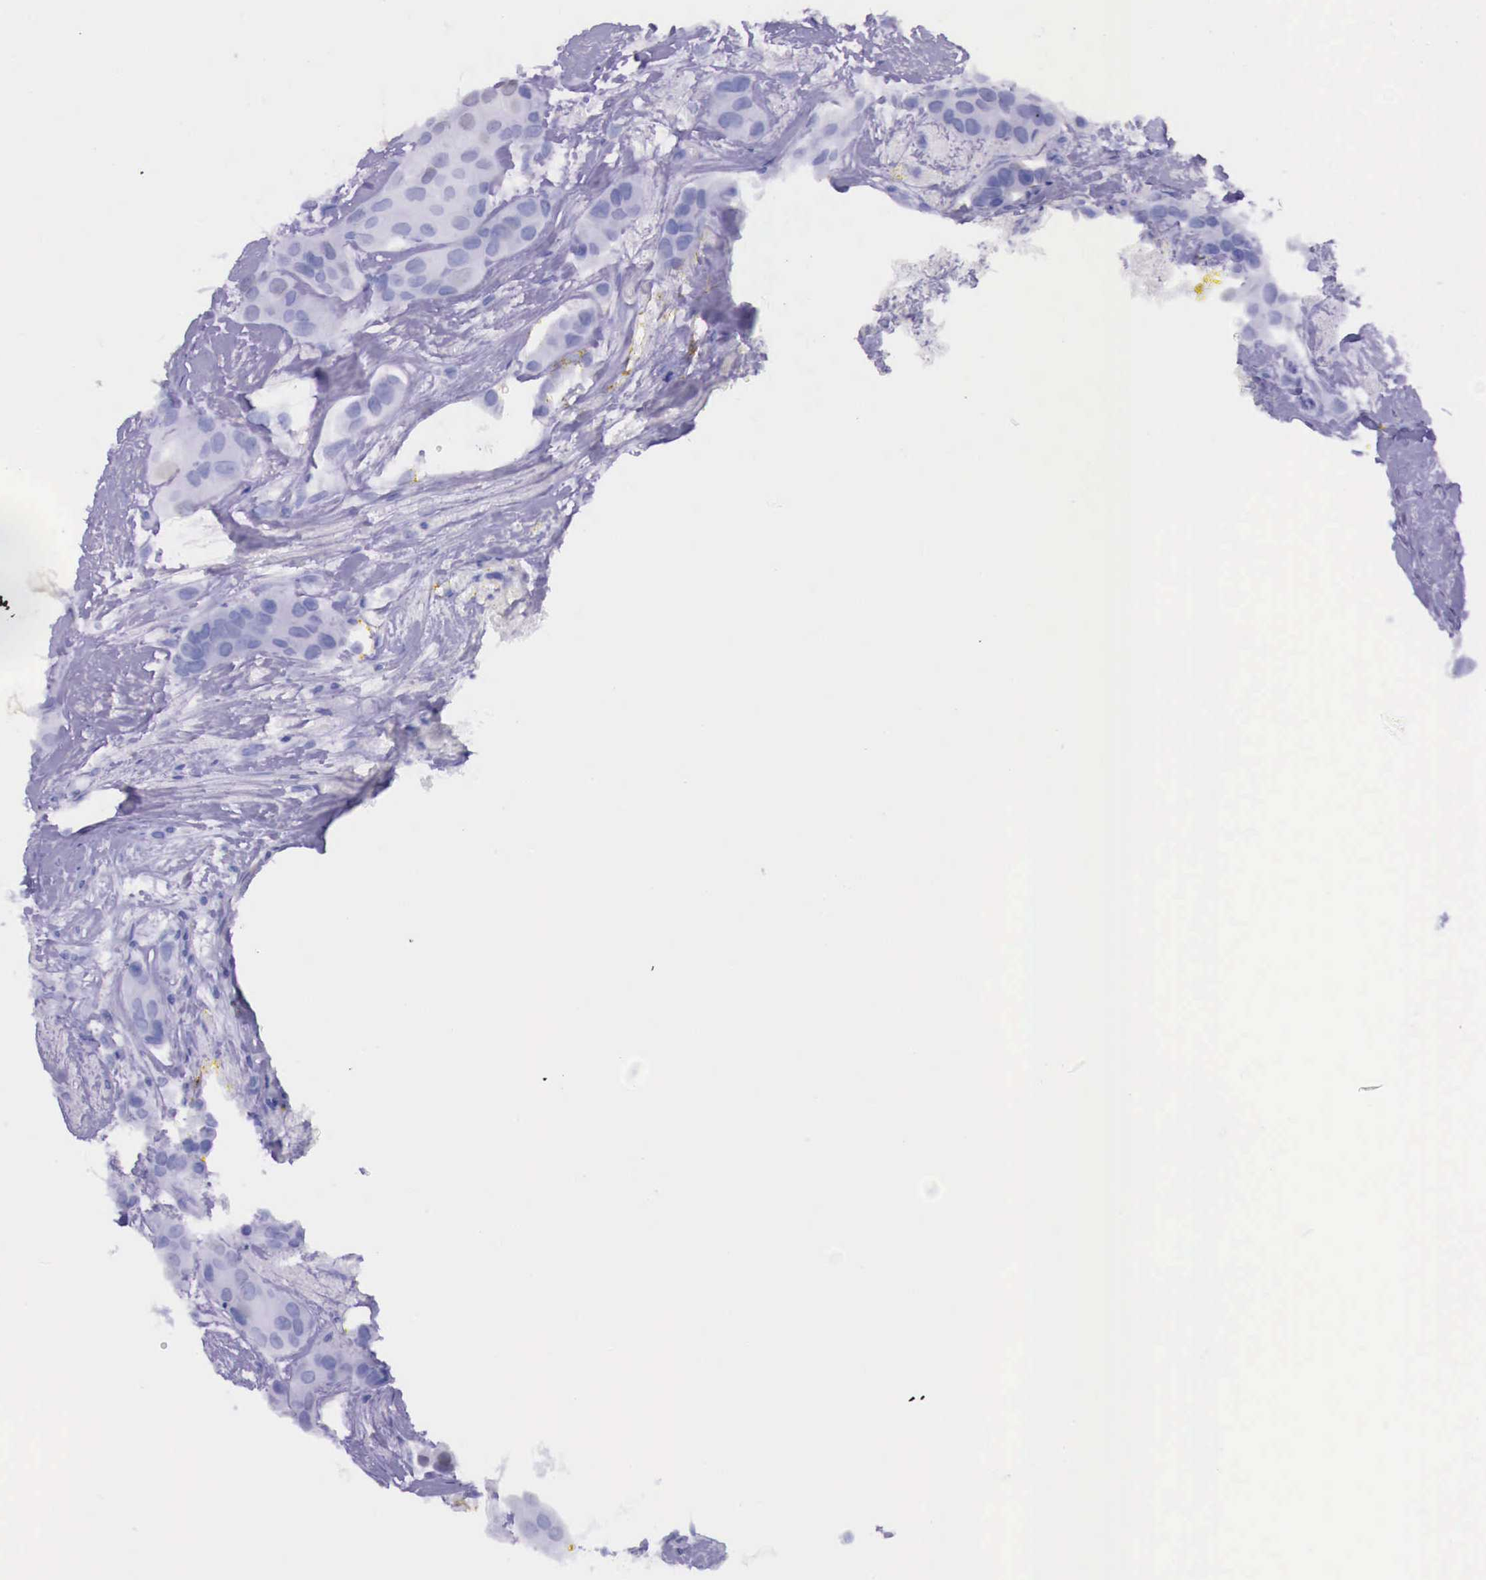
{"staining": {"intensity": "strong", "quantity": "25%-75%", "location": "nuclear"}, "tissue": "breast cancer", "cell_type": "Tumor cells", "image_type": "cancer", "snomed": [{"axis": "morphology", "description": "Duct carcinoma"}, {"axis": "topography", "description": "Breast"}], "caption": "The photomicrograph reveals a brown stain indicating the presence of a protein in the nuclear of tumor cells in breast cancer. The staining was performed using DAB (3,3'-diaminobenzidine), with brown indicating positive protein expression. Nuclei are stained blue with hematoxylin.", "gene": "ESR1", "patient": {"sex": "female", "age": 68}}